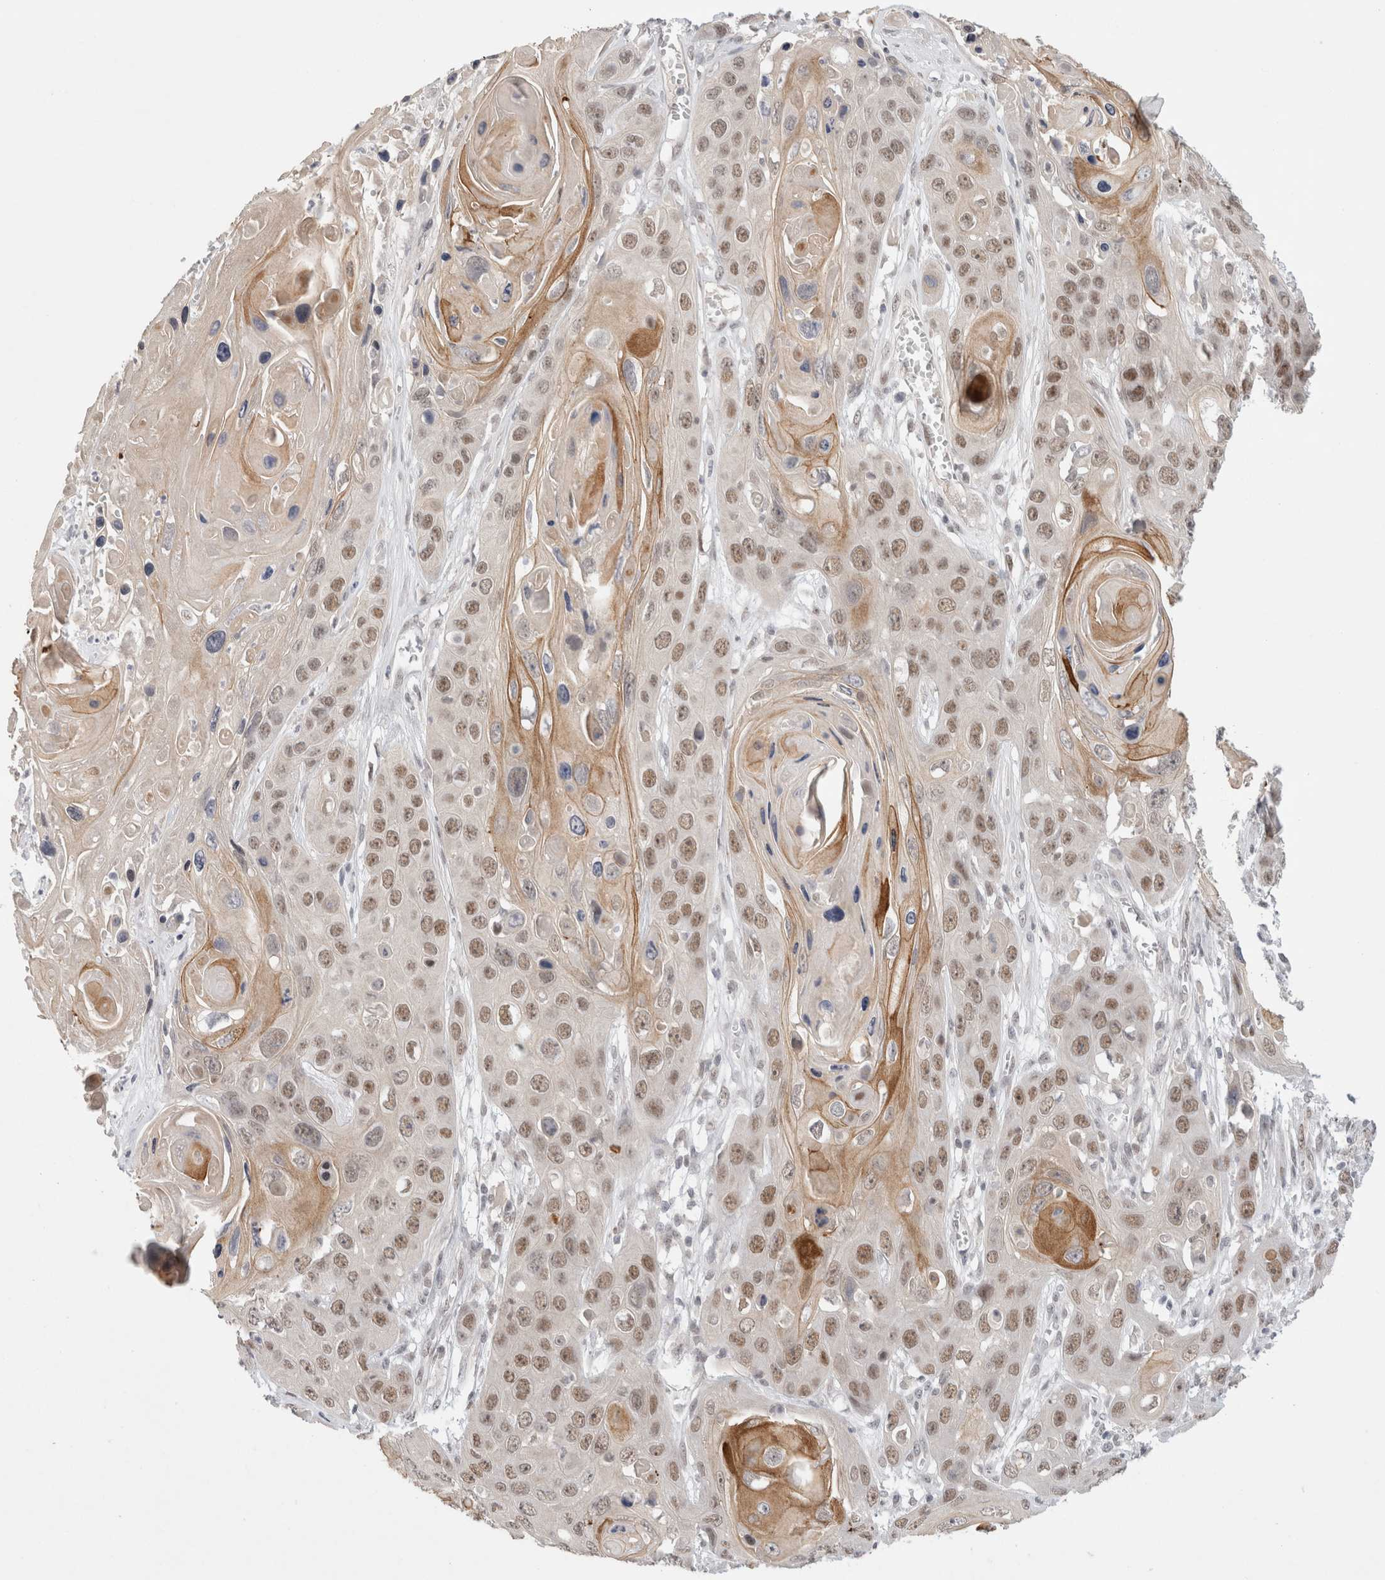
{"staining": {"intensity": "moderate", "quantity": ">75%", "location": "cytoplasmic/membranous,nuclear"}, "tissue": "skin cancer", "cell_type": "Tumor cells", "image_type": "cancer", "snomed": [{"axis": "morphology", "description": "Squamous cell carcinoma, NOS"}, {"axis": "topography", "description": "Skin"}], "caption": "Protein expression analysis of human squamous cell carcinoma (skin) reveals moderate cytoplasmic/membranous and nuclear expression in about >75% of tumor cells.", "gene": "RECQL4", "patient": {"sex": "male", "age": 55}}